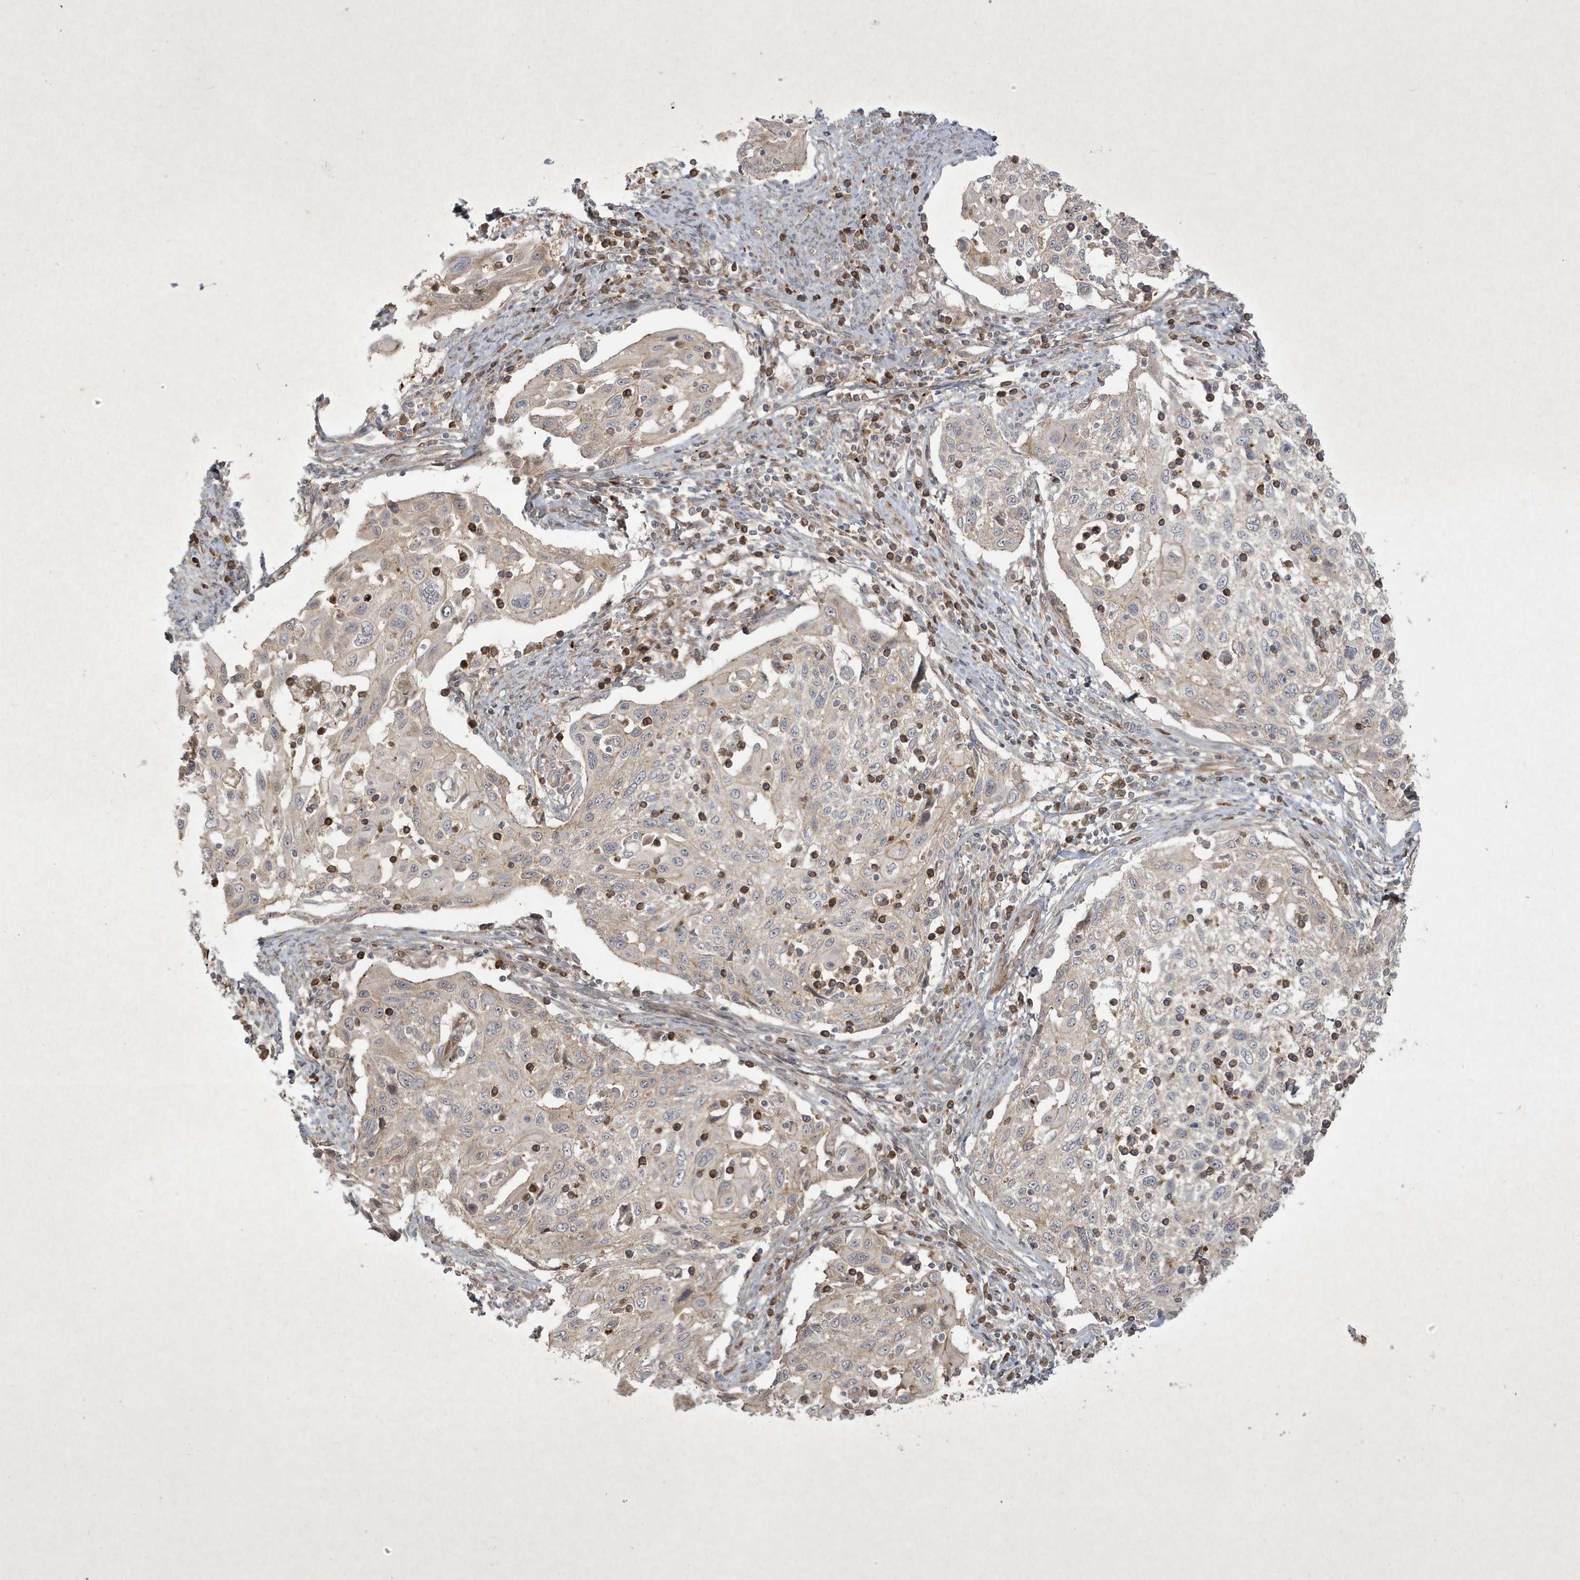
{"staining": {"intensity": "negative", "quantity": "none", "location": "none"}, "tissue": "cervical cancer", "cell_type": "Tumor cells", "image_type": "cancer", "snomed": [{"axis": "morphology", "description": "Squamous cell carcinoma, NOS"}, {"axis": "topography", "description": "Cervix"}], "caption": "Tumor cells are negative for protein expression in human cervical squamous cell carcinoma.", "gene": "FAM83C", "patient": {"sex": "female", "age": 70}}